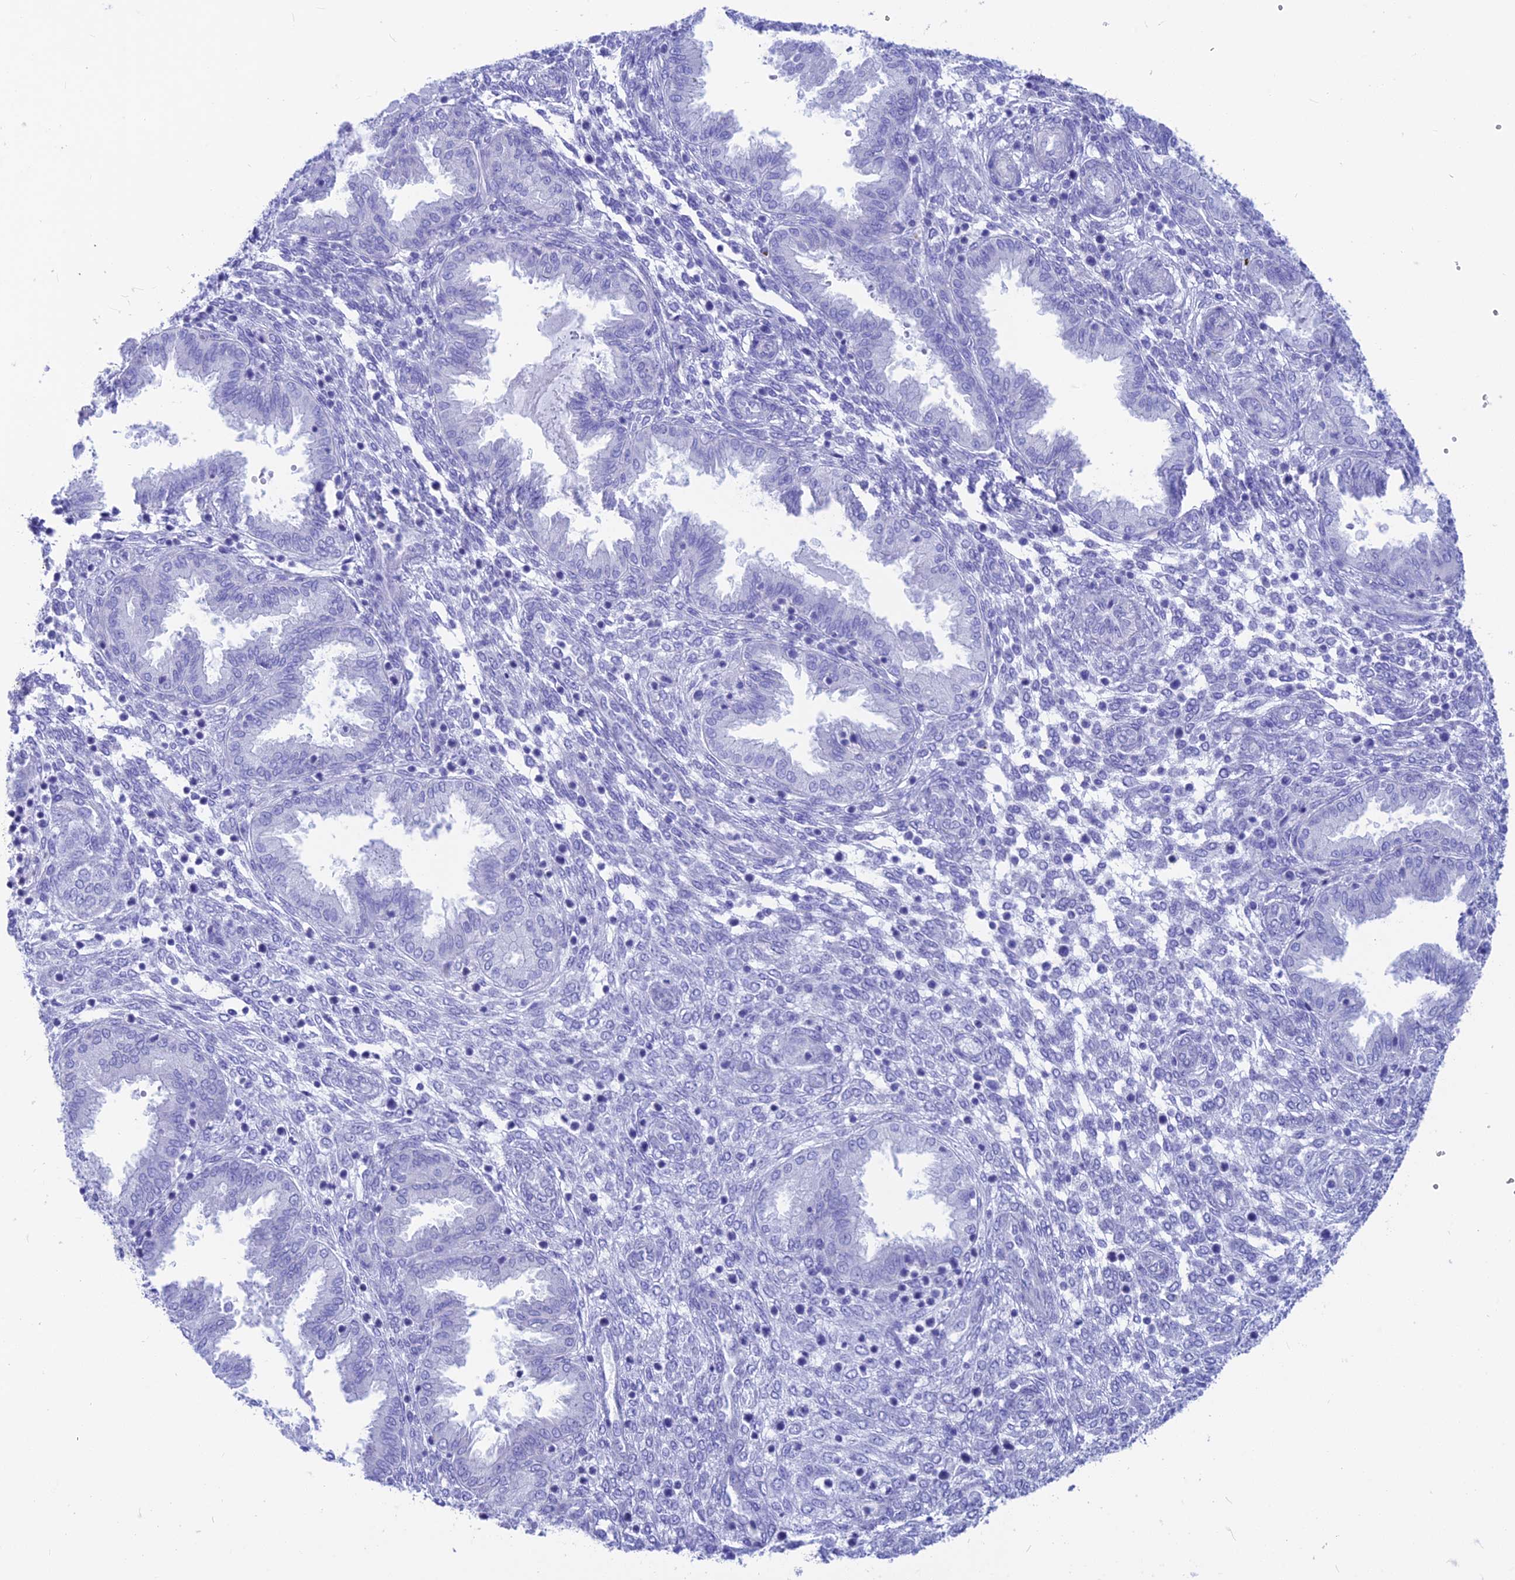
{"staining": {"intensity": "negative", "quantity": "none", "location": "none"}, "tissue": "endometrium", "cell_type": "Cells in endometrial stroma", "image_type": "normal", "snomed": [{"axis": "morphology", "description": "Normal tissue, NOS"}, {"axis": "topography", "description": "Endometrium"}], "caption": "The image reveals no significant staining in cells in endometrial stroma of endometrium.", "gene": "GNGT2", "patient": {"sex": "female", "age": 33}}